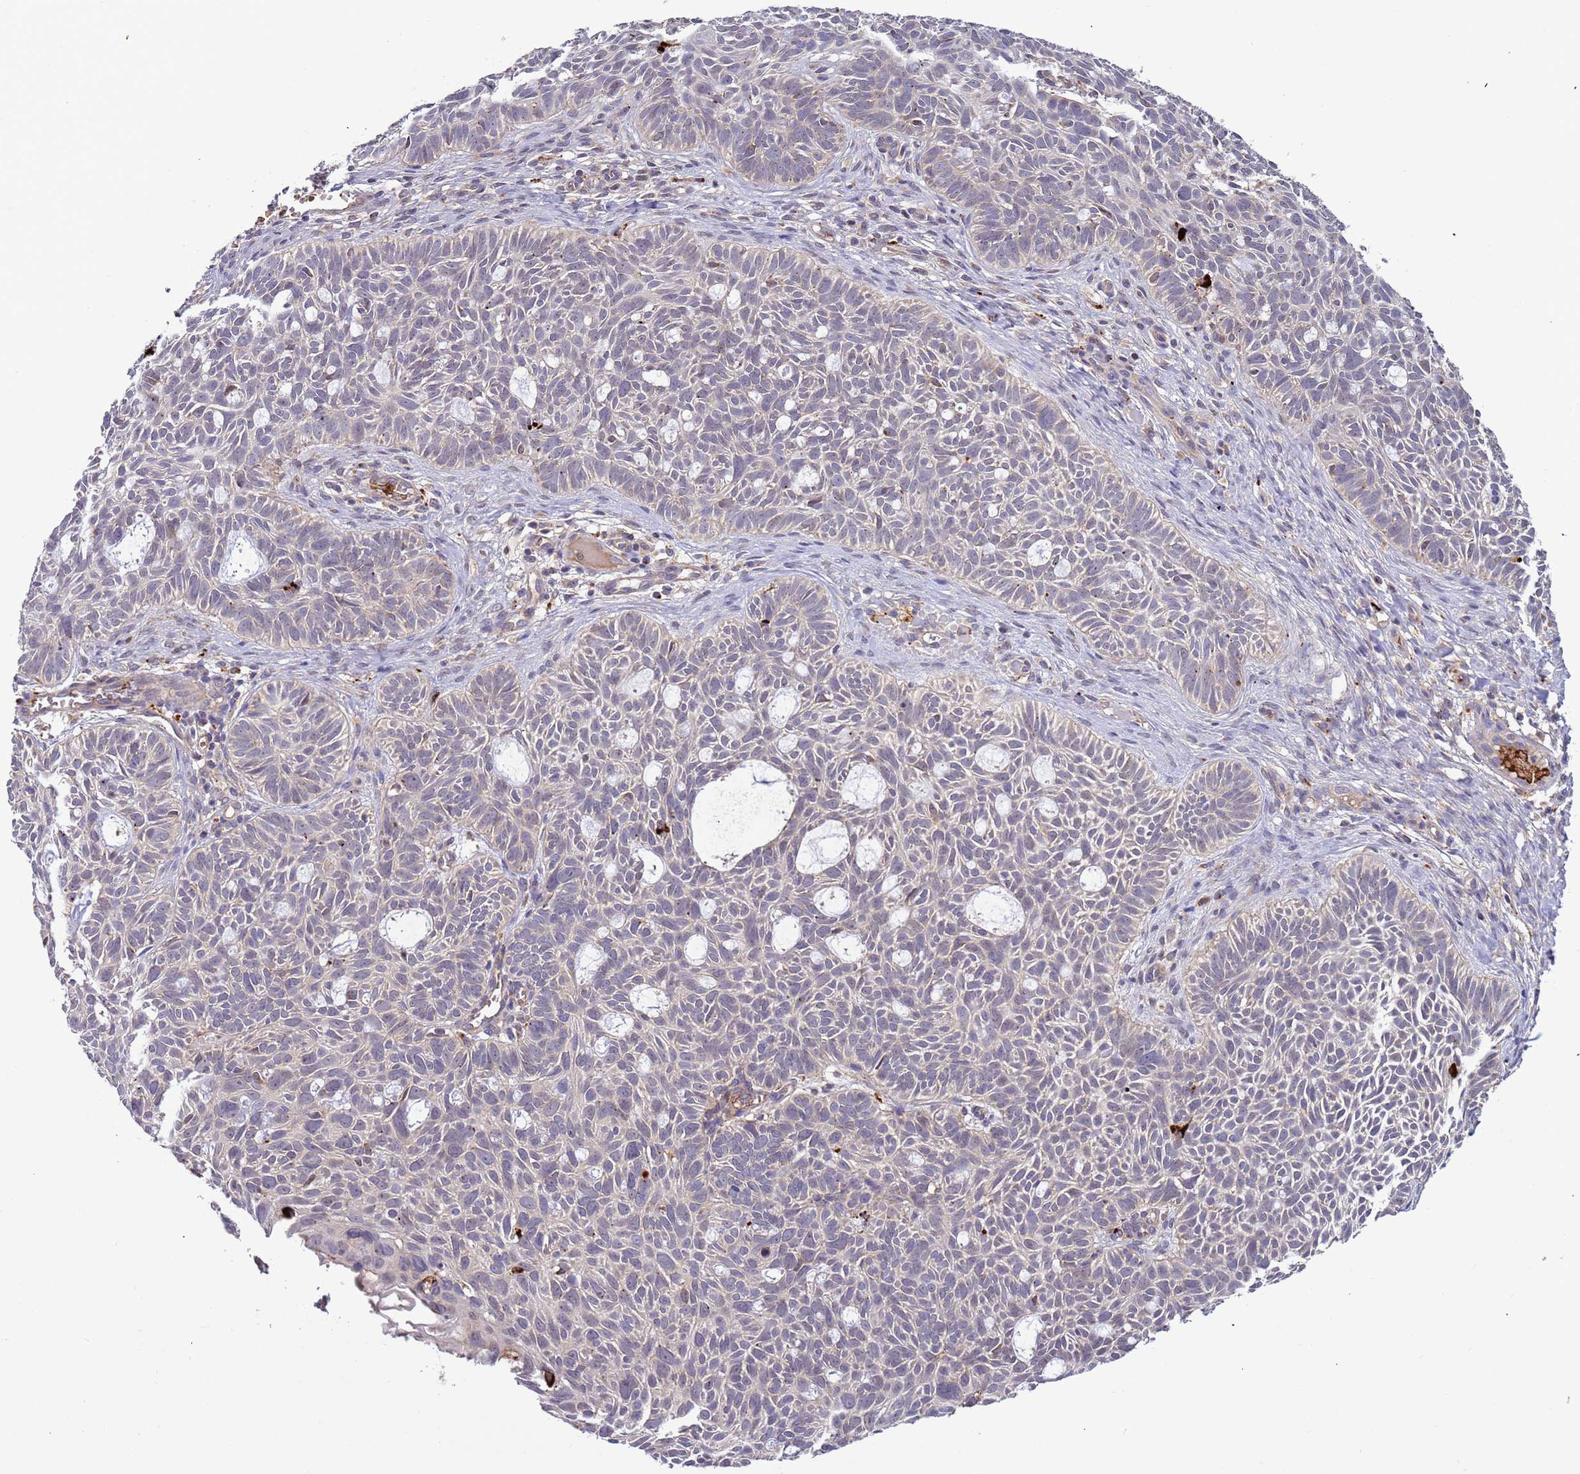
{"staining": {"intensity": "weak", "quantity": "<25%", "location": "cytoplasmic/membranous"}, "tissue": "skin cancer", "cell_type": "Tumor cells", "image_type": "cancer", "snomed": [{"axis": "morphology", "description": "Basal cell carcinoma"}, {"axis": "topography", "description": "Skin"}], "caption": "This micrograph is of skin basal cell carcinoma stained with immunohistochemistry to label a protein in brown with the nuclei are counter-stained blue. There is no staining in tumor cells. Nuclei are stained in blue.", "gene": "VPS36", "patient": {"sex": "male", "age": 69}}